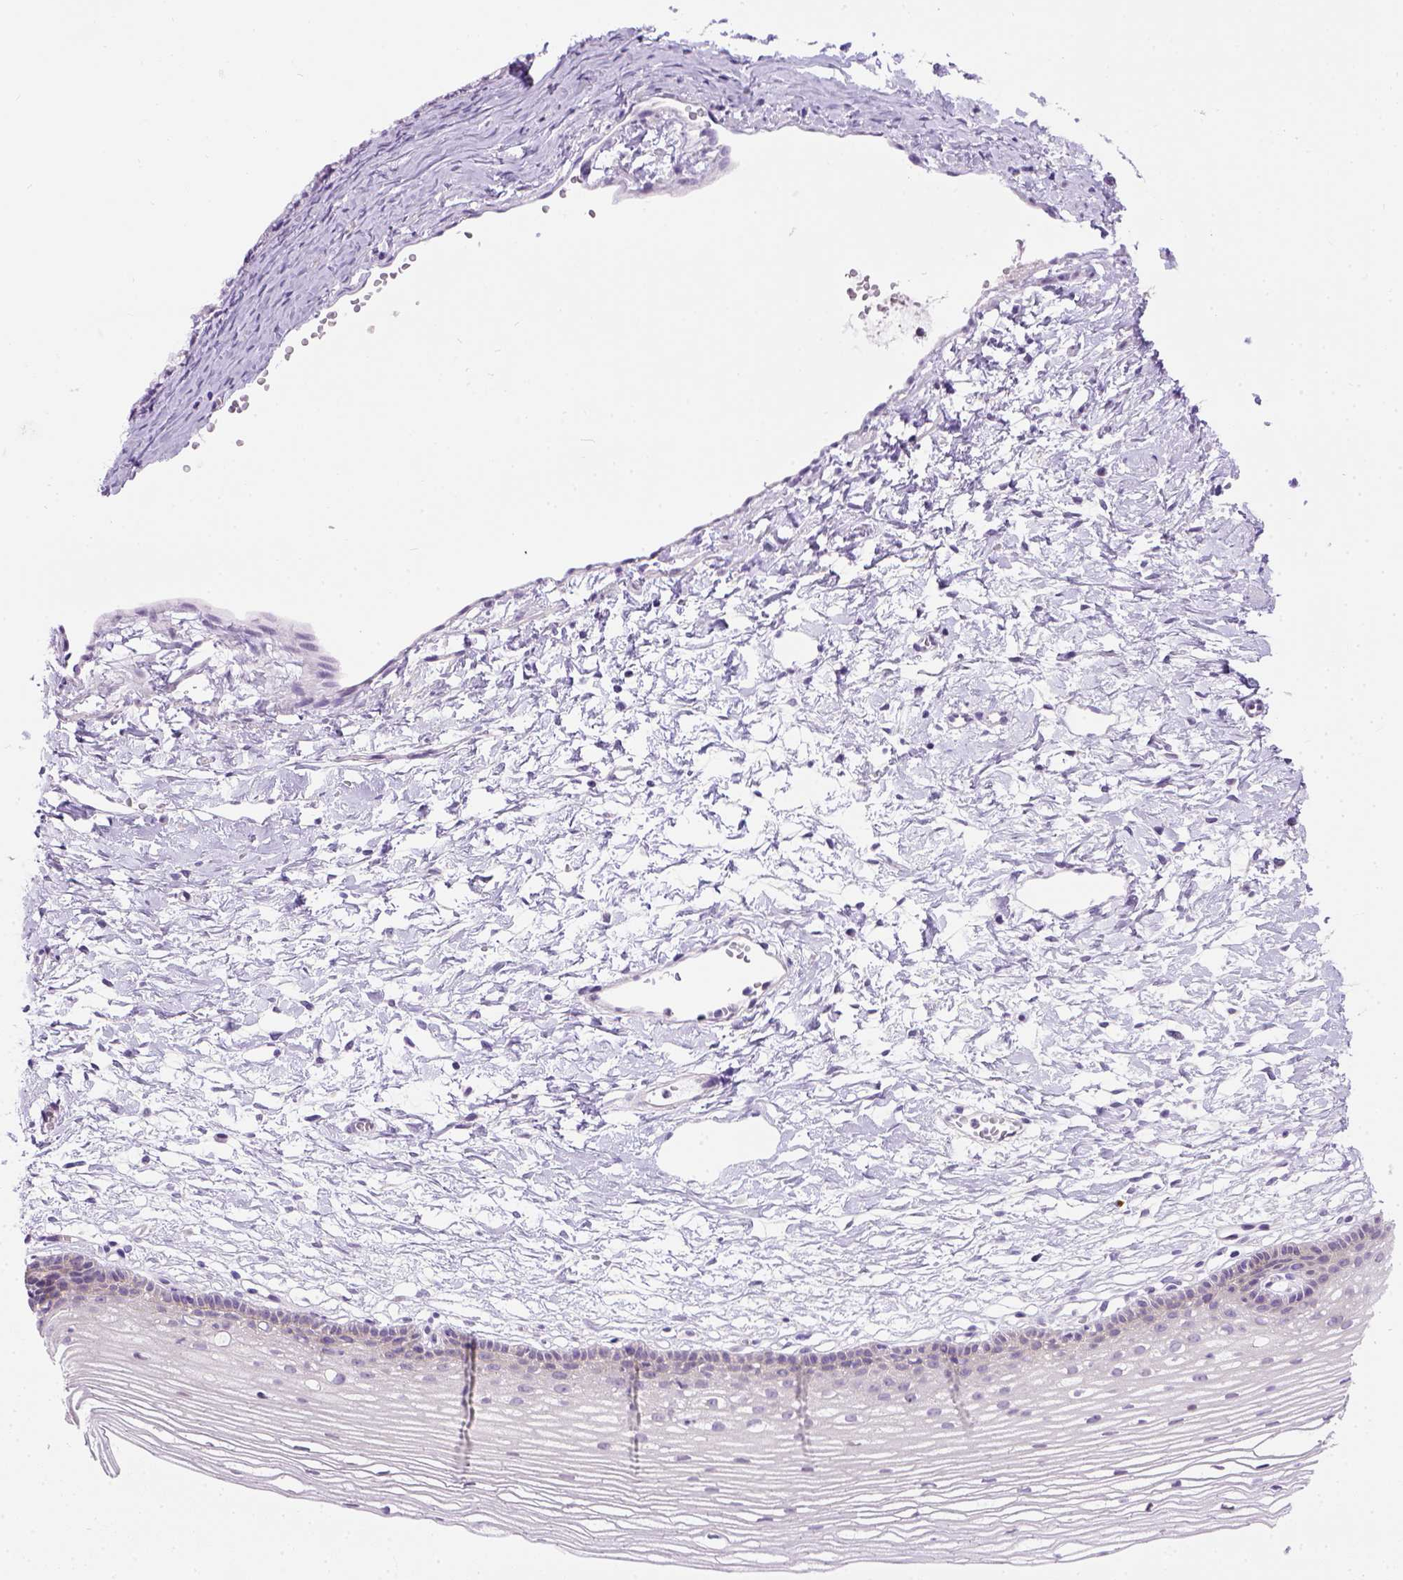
{"staining": {"intensity": "negative", "quantity": "none", "location": "none"}, "tissue": "cervix", "cell_type": "Glandular cells", "image_type": "normal", "snomed": [{"axis": "morphology", "description": "Normal tissue, NOS"}, {"axis": "topography", "description": "Cervix"}], "caption": "Immunohistochemical staining of unremarkable cervix demonstrates no significant staining in glandular cells. (Stains: DAB (3,3'-diaminobenzidine) IHC with hematoxylin counter stain, Microscopy: brightfield microscopy at high magnification).", "gene": "FAM184B", "patient": {"sex": "female", "age": 40}}